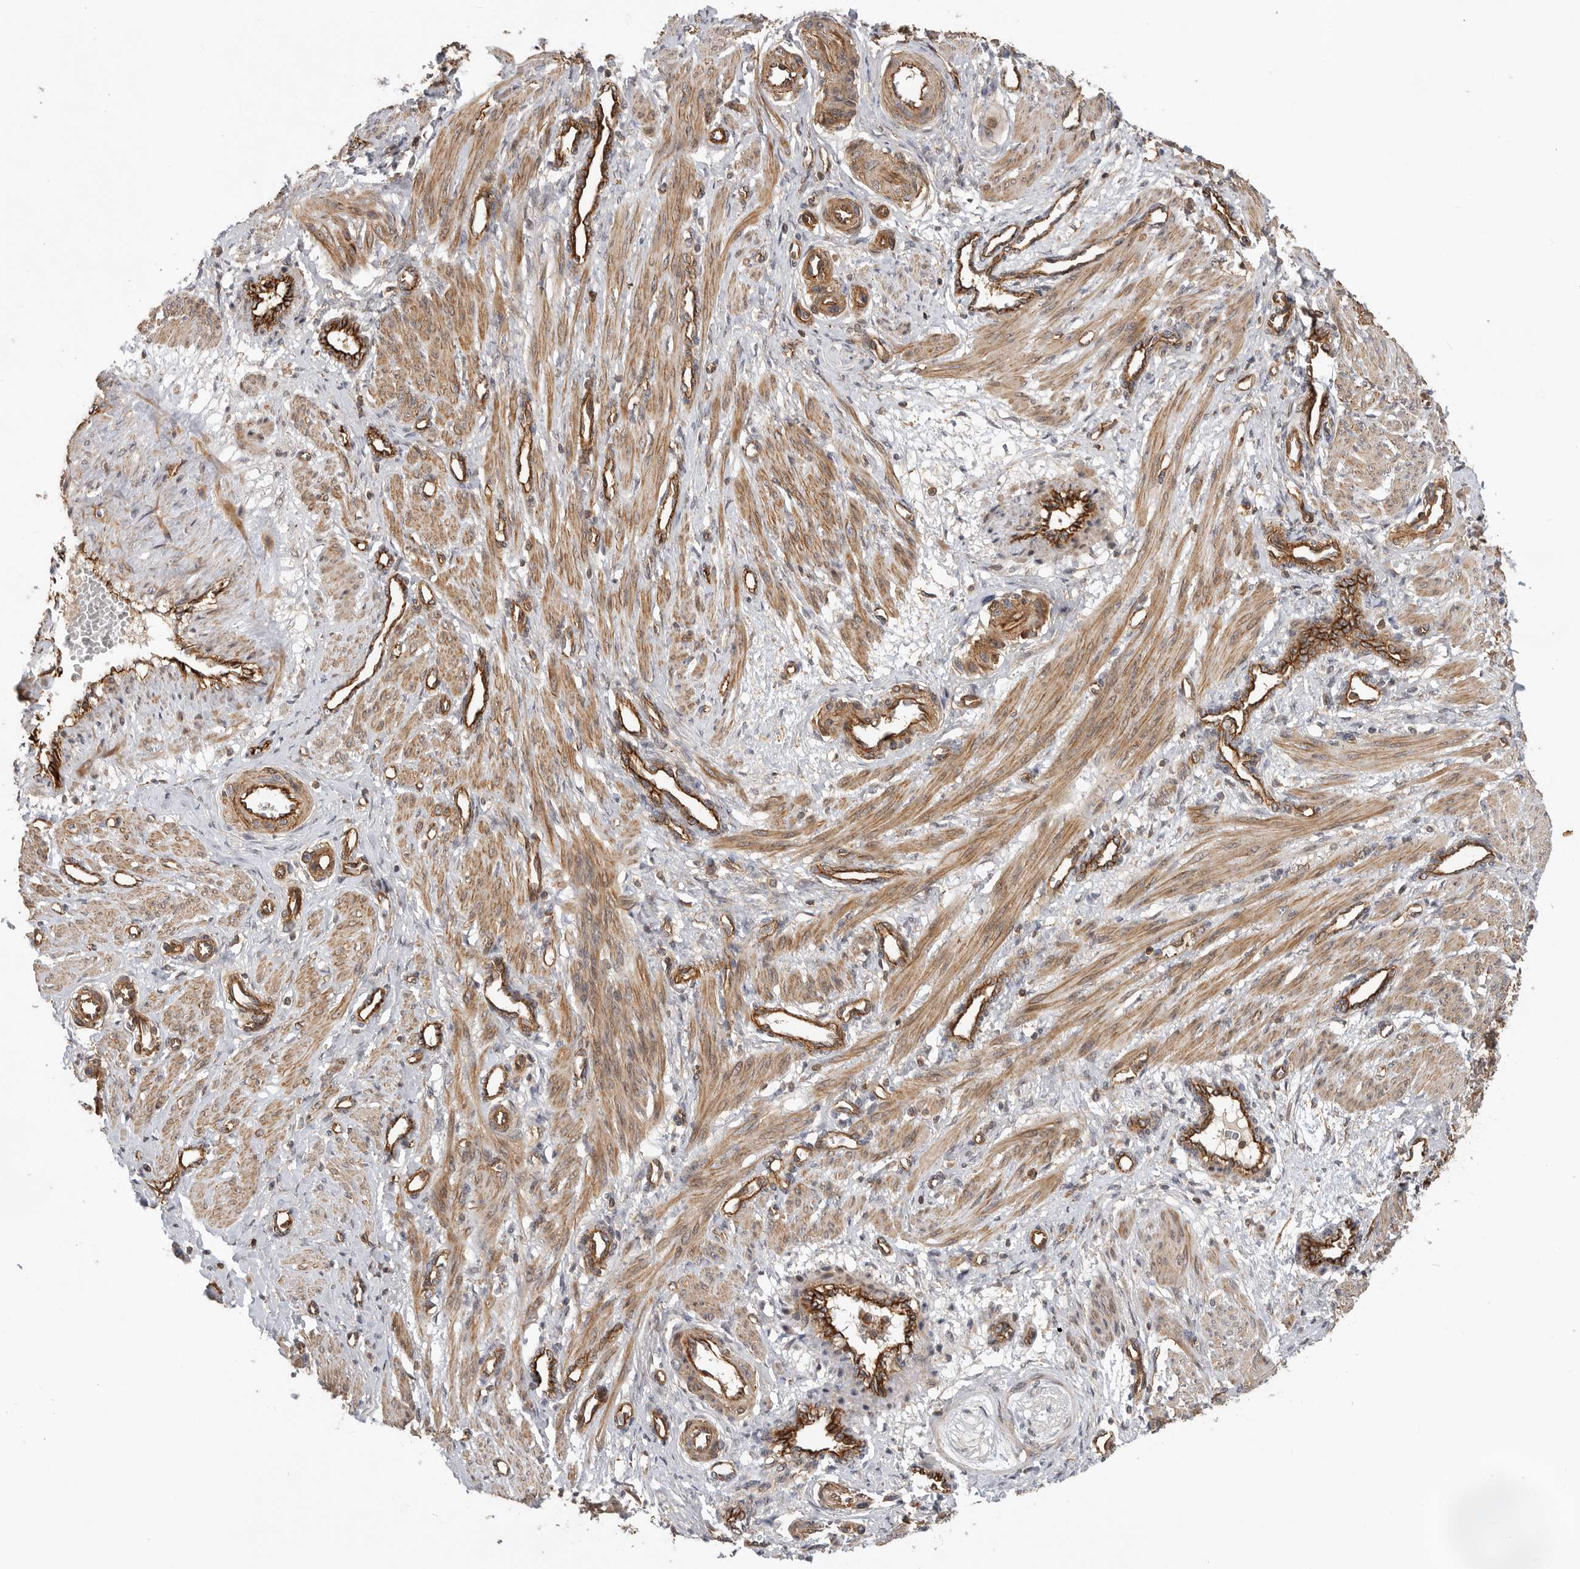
{"staining": {"intensity": "moderate", "quantity": ">75%", "location": "cytoplasmic/membranous"}, "tissue": "smooth muscle", "cell_type": "Smooth muscle cells", "image_type": "normal", "snomed": [{"axis": "morphology", "description": "Normal tissue, NOS"}, {"axis": "topography", "description": "Endometrium"}], "caption": "Smooth muscle stained for a protein (brown) exhibits moderate cytoplasmic/membranous positive positivity in approximately >75% of smooth muscle cells.", "gene": "GPATCH2", "patient": {"sex": "female", "age": 33}}